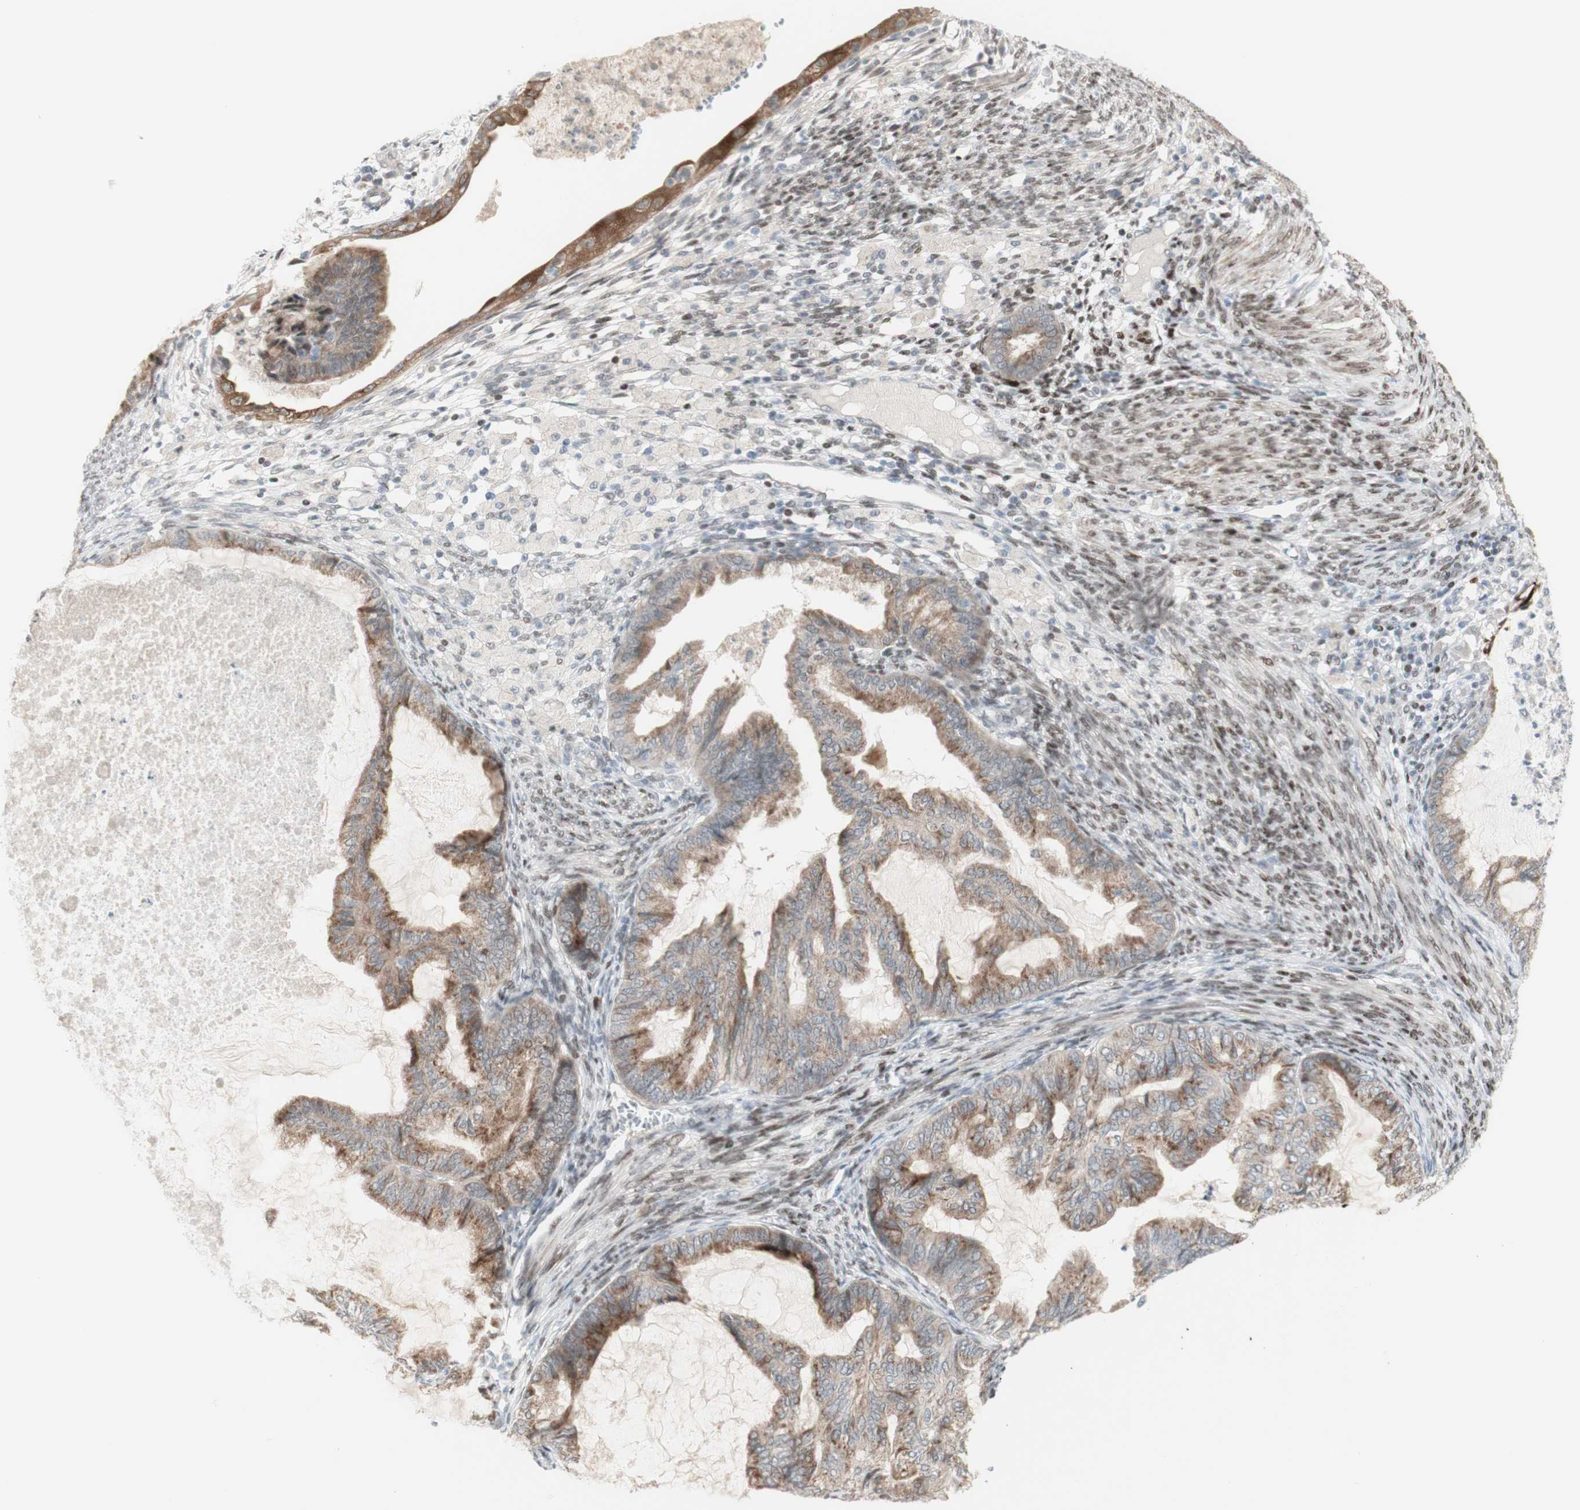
{"staining": {"intensity": "moderate", "quantity": ">75%", "location": "cytoplasmic/membranous"}, "tissue": "cervical cancer", "cell_type": "Tumor cells", "image_type": "cancer", "snomed": [{"axis": "morphology", "description": "Normal tissue, NOS"}, {"axis": "morphology", "description": "Adenocarcinoma, NOS"}, {"axis": "topography", "description": "Cervix"}, {"axis": "topography", "description": "Endometrium"}], "caption": "IHC (DAB (3,3'-diaminobenzidine)) staining of human cervical cancer demonstrates moderate cytoplasmic/membranous protein positivity in about >75% of tumor cells.", "gene": "C1orf116", "patient": {"sex": "female", "age": 86}}